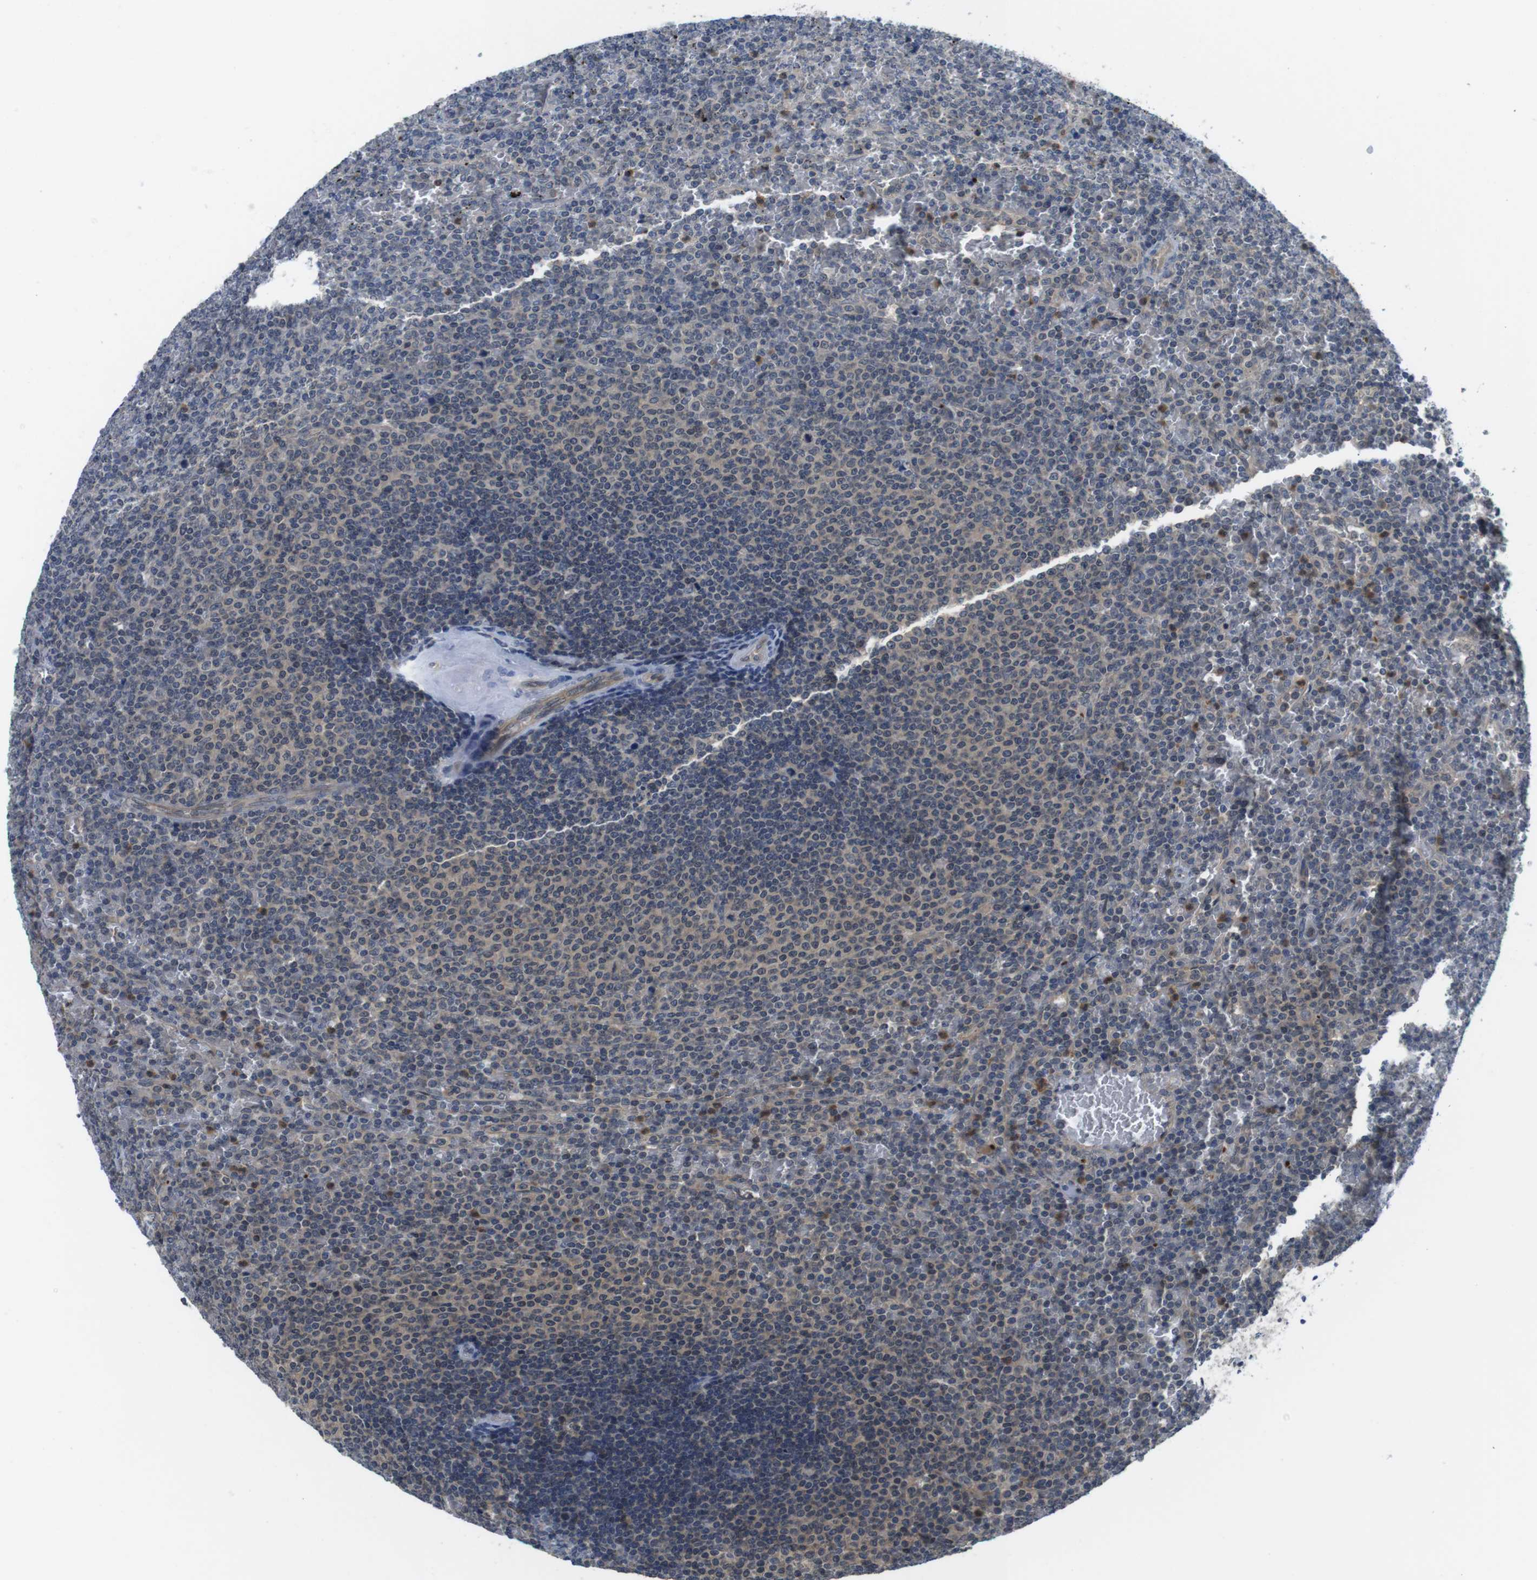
{"staining": {"intensity": "weak", "quantity": "<25%", "location": "cytoplasmic/membranous"}, "tissue": "lymphoma", "cell_type": "Tumor cells", "image_type": "cancer", "snomed": [{"axis": "morphology", "description": "Malignant lymphoma, non-Hodgkin's type, Low grade"}, {"axis": "topography", "description": "Spleen"}], "caption": "High power microscopy image of an immunohistochemistry histopathology image of malignant lymphoma, non-Hodgkin's type (low-grade), revealing no significant staining in tumor cells.", "gene": "FADD", "patient": {"sex": "female", "age": 77}}